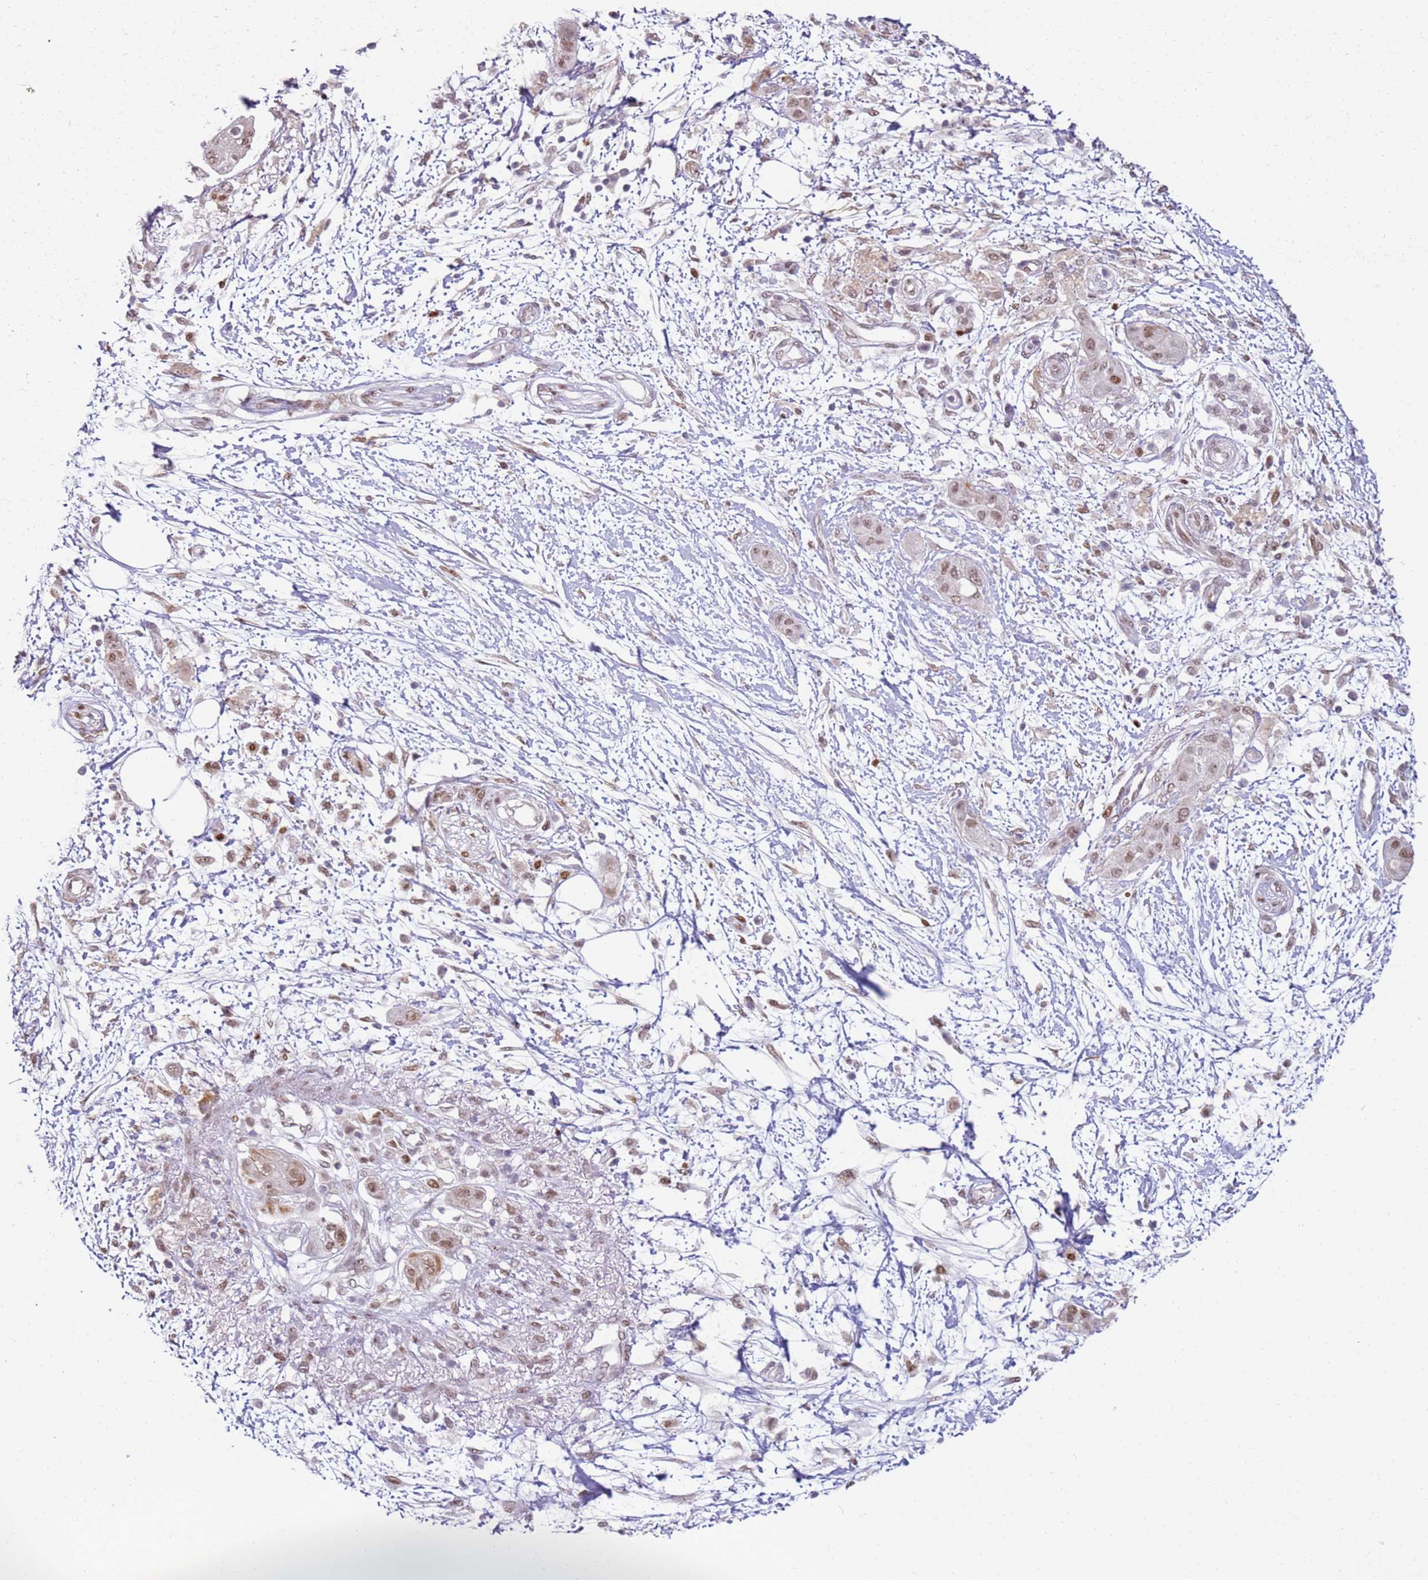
{"staining": {"intensity": "moderate", "quantity": ">75%", "location": "nuclear"}, "tissue": "pancreatic cancer", "cell_type": "Tumor cells", "image_type": "cancer", "snomed": [{"axis": "morphology", "description": "Adenocarcinoma, NOS"}, {"axis": "topography", "description": "Pancreas"}], "caption": "Protein staining shows moderate nuclear positivity in about >75% of tumor cells in adenocarcinoma (pancreatic).", "gene": "PHC2", "patient": {"sex": "male", "age": 68}}